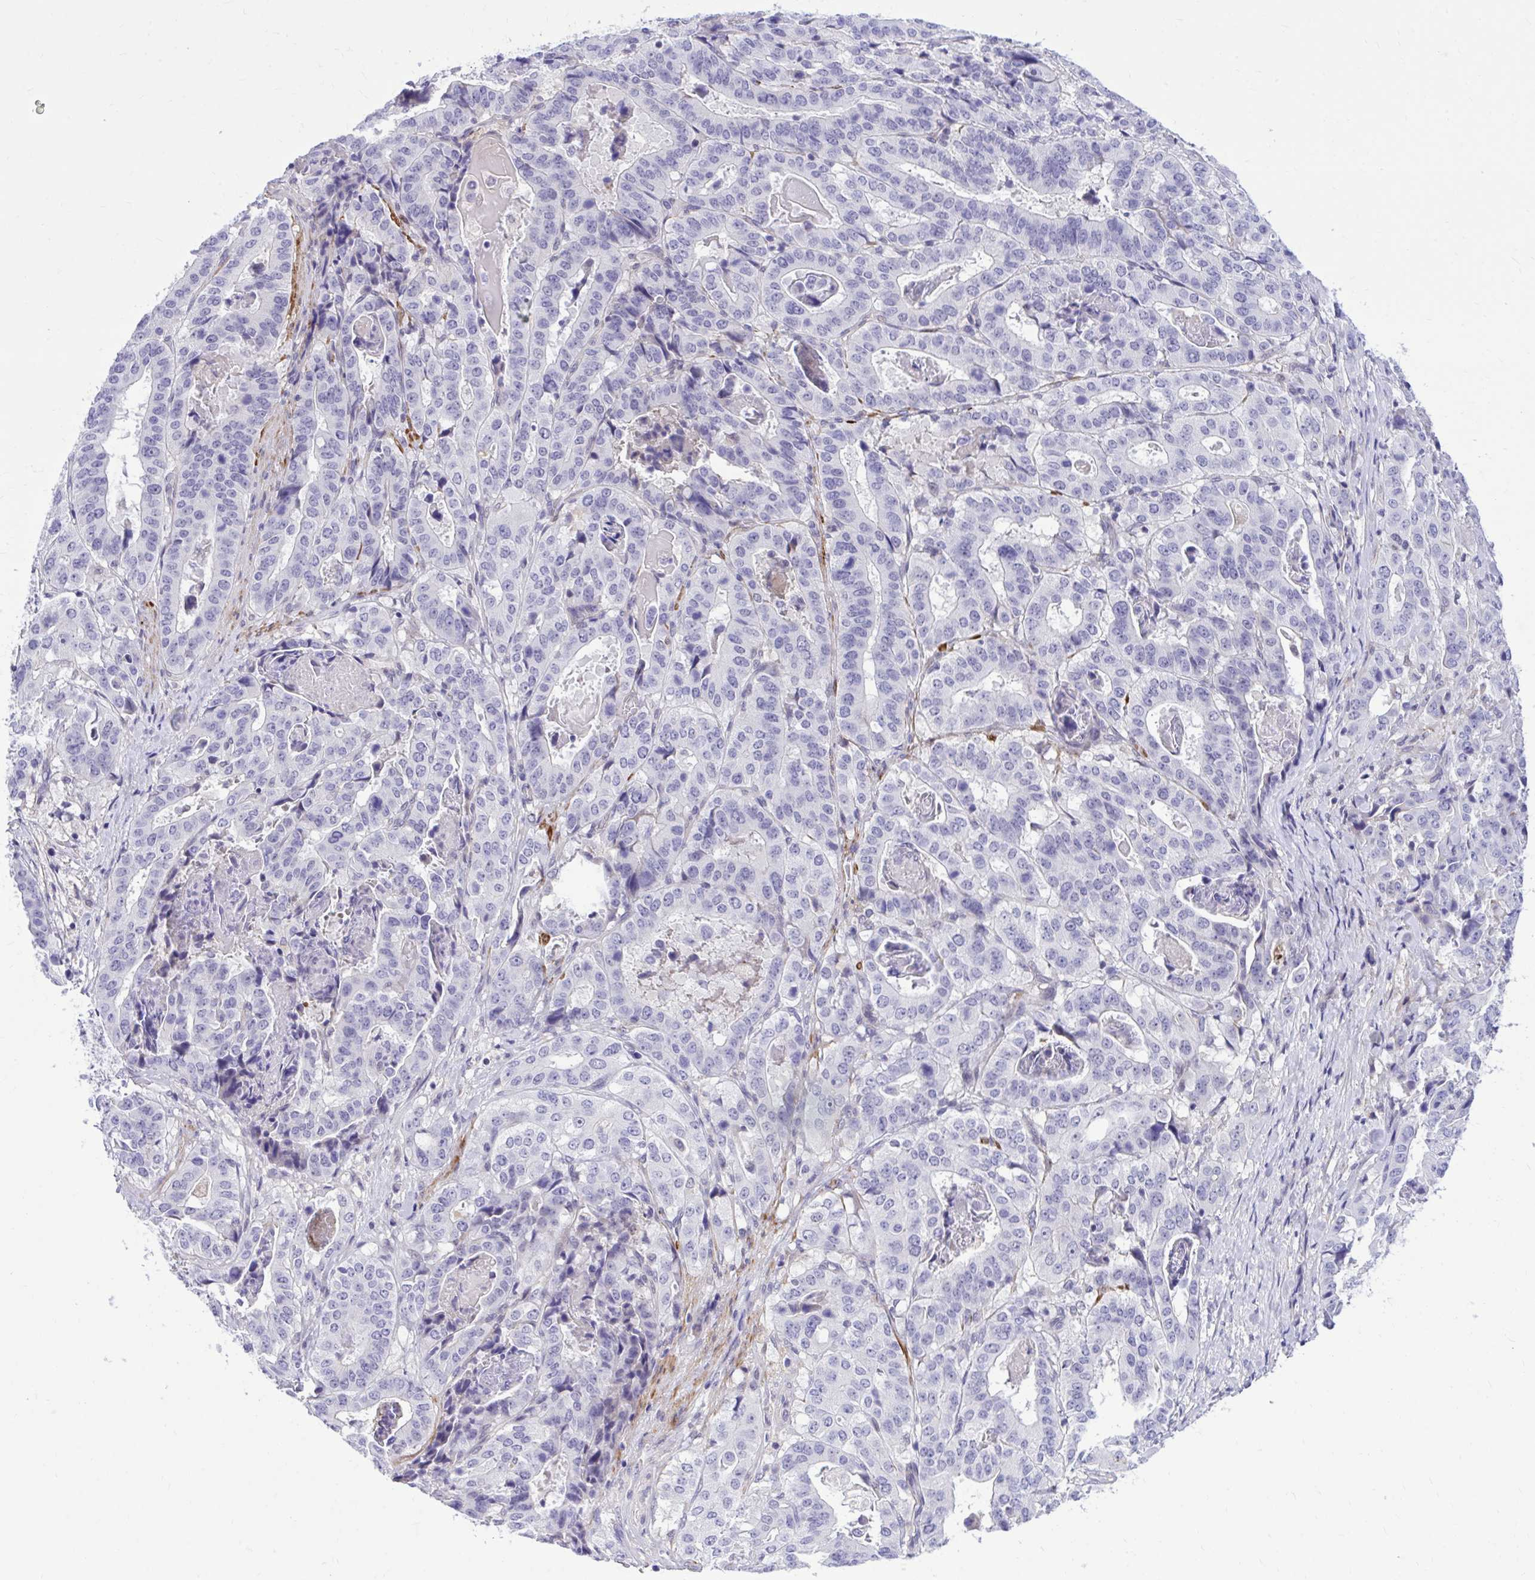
{"staining": {"intensity": "negative", "quantity": "none", "location": "none"}, "tissue": "stomach cancer", "cell_type": "Tumor cells", "image_type": "cancer", "snomed": [{"axis": "morphology", "description": "Adenocarcinoma, NOS"}, {"axis": "topography", "description": "Stomach"}], "caption": "Immunohistochemical staining of human adenocarcinoma (stomach) reveals no significant expression in tumor cells.", "gene": "ZBTB25", "patient": {"sex": "male", "age": 48}}